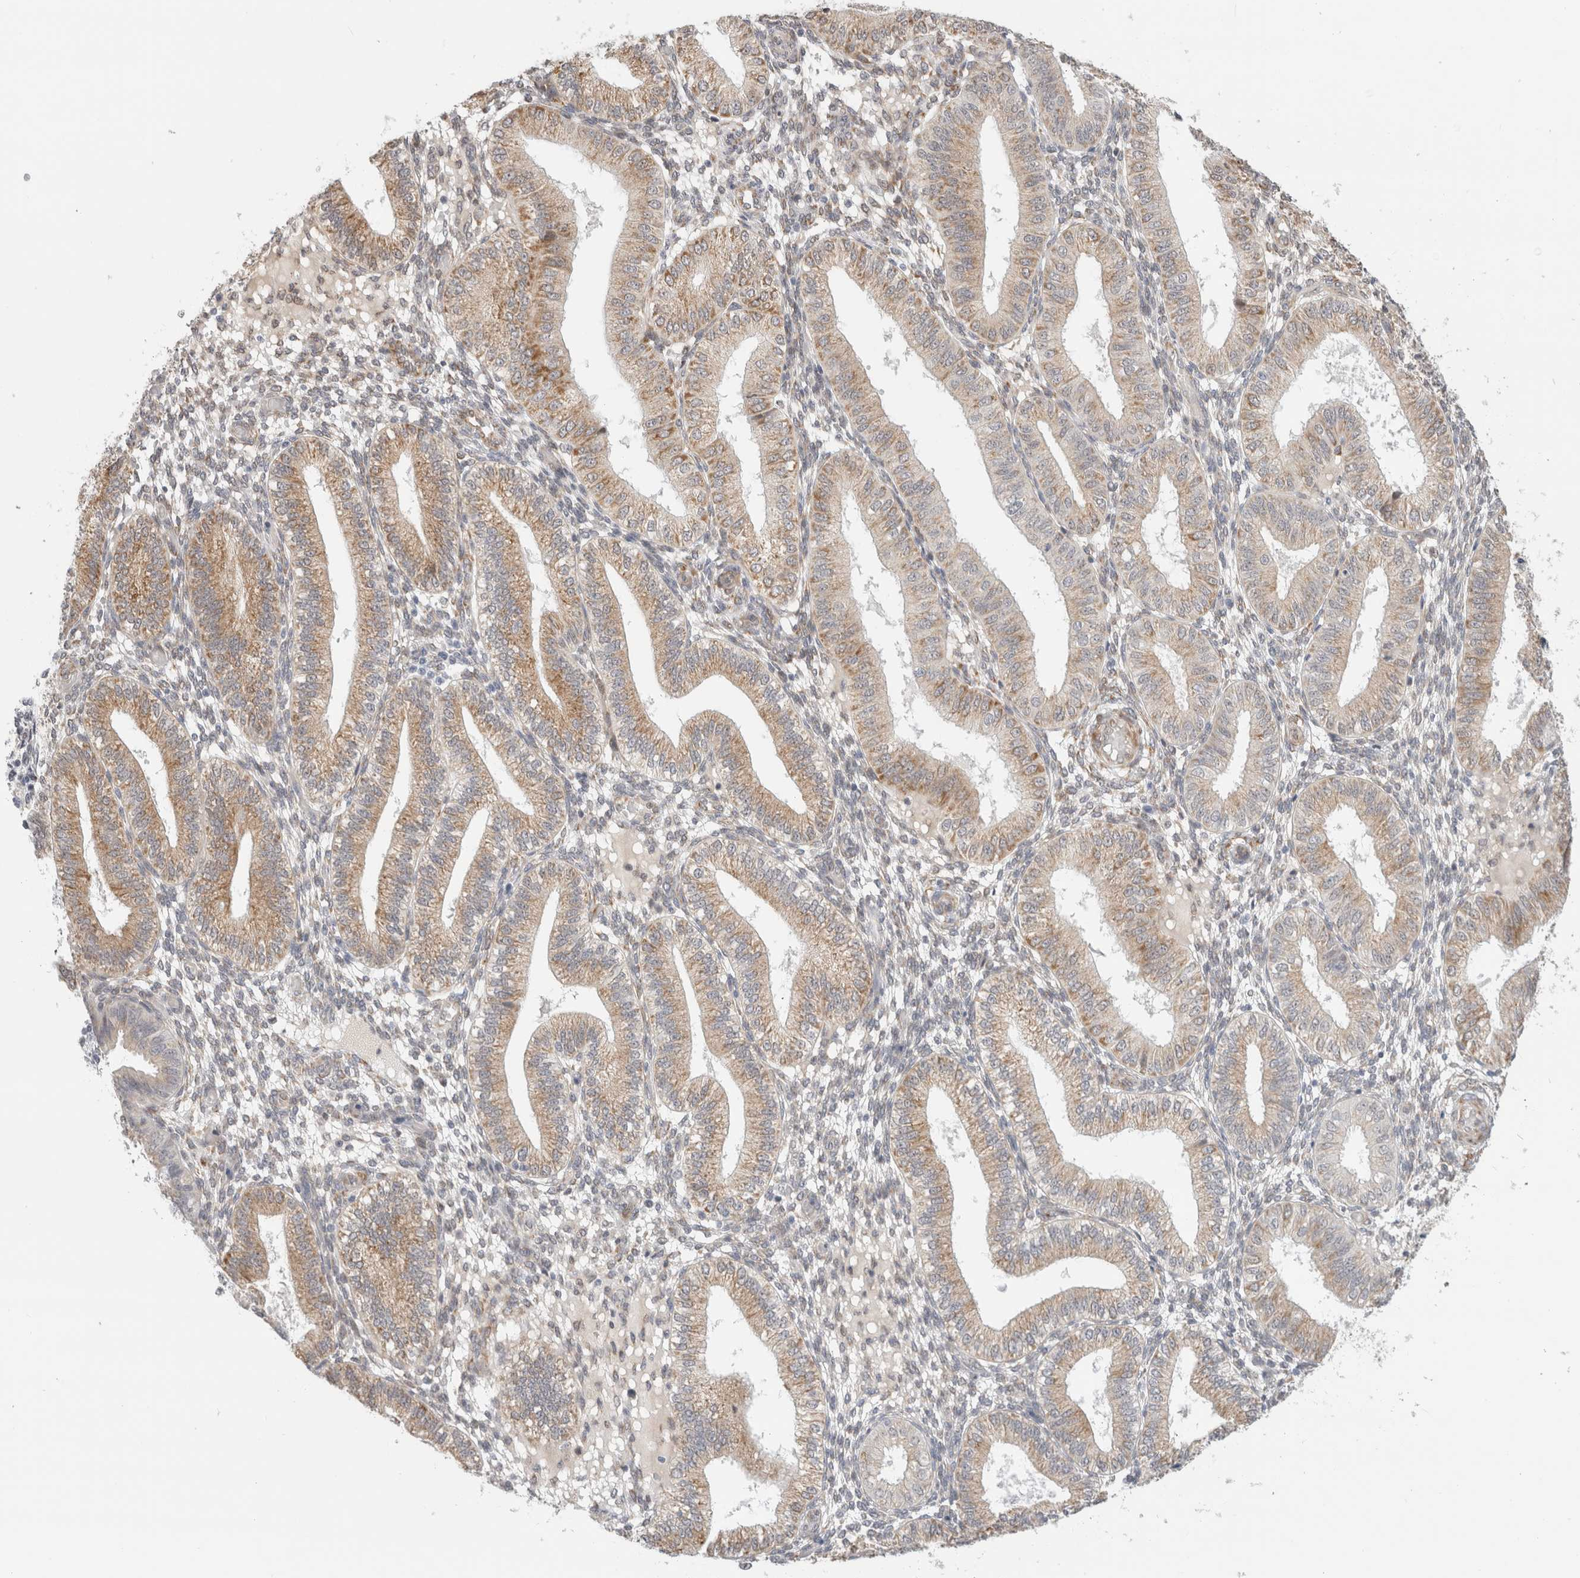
{"staining": {"intensity": "weak", "quantity": ">75%", "location": "cytoplasmic/membranous"}, "tissue": "endometrium", "cell_type": "Cells in endometrial stroma", "image_type": "normal", "snomed": [{"axis": "morphology", "description": "Normal tissue, NOS"}, {"axis": "topography", "description": "Endometrium"}], "caption": "This micrograph reveals unremarkable endometrium stained with IHC to label a protein in brown. The cytoplasmic/membranous of cells in endometrial stroma show weak positivity for the protein. Nuclei are counter-stained blue.", "gene": "HDLBP", "patient": {"sex": "female", "age": 39}}